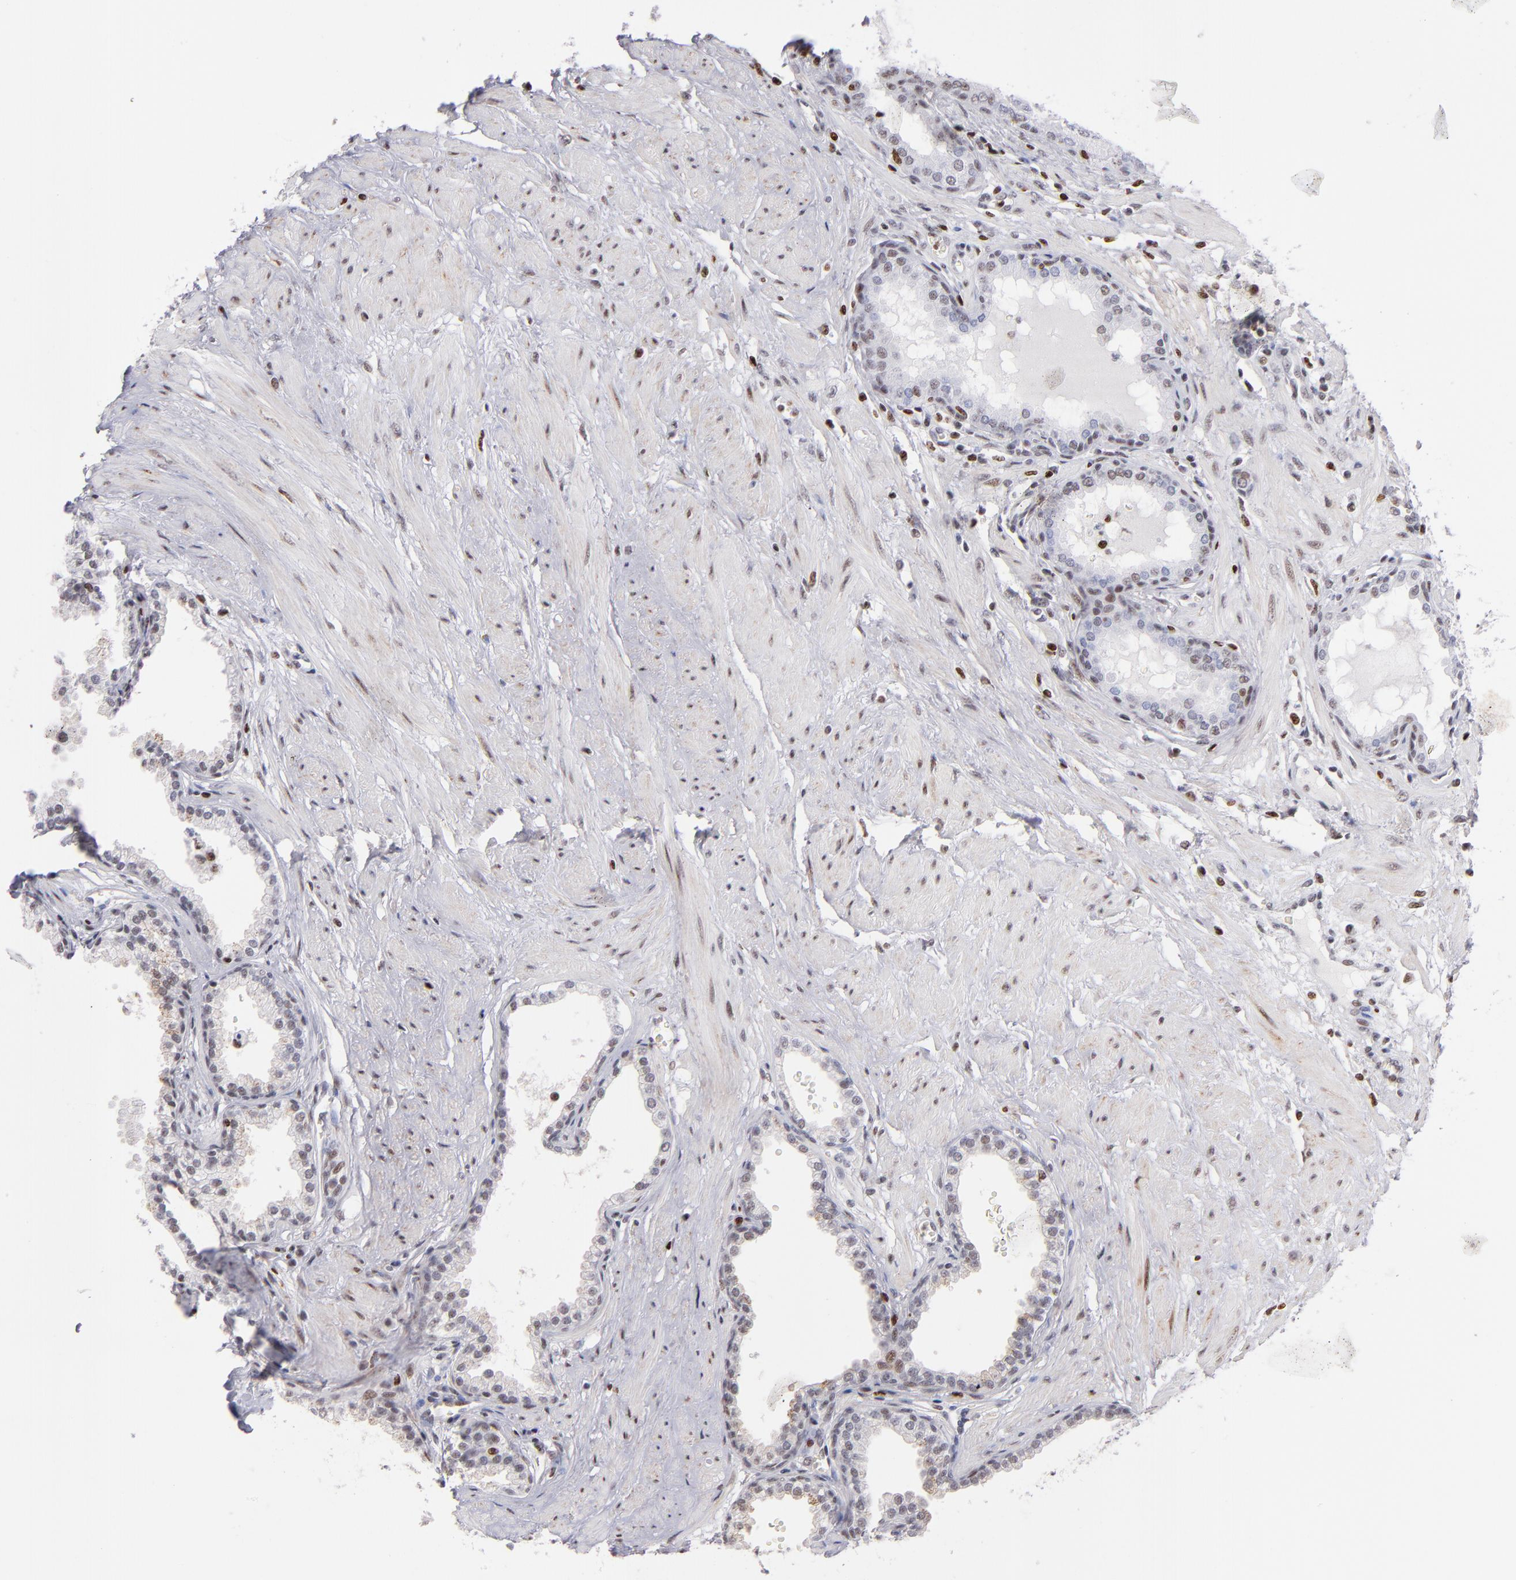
{"staining": {"intensity": "weak", "quantity": "<25%", "location": "nuclear"}, "tissue": "prostate", "cell_type": "Glandular cells", "image_type": "normal", "snomed": [{"axis": "morphology", "description": "Normal tissue, NOS"}, {"axis": "topography", "description": "Prostate"}], "caption": "IHC histopathology image of unremarkable prostate stained for a protein (brown), which displays no positivity in glandular cells.", "gene": "POLA1", "patient": {"sex": "male", "age": 64}}